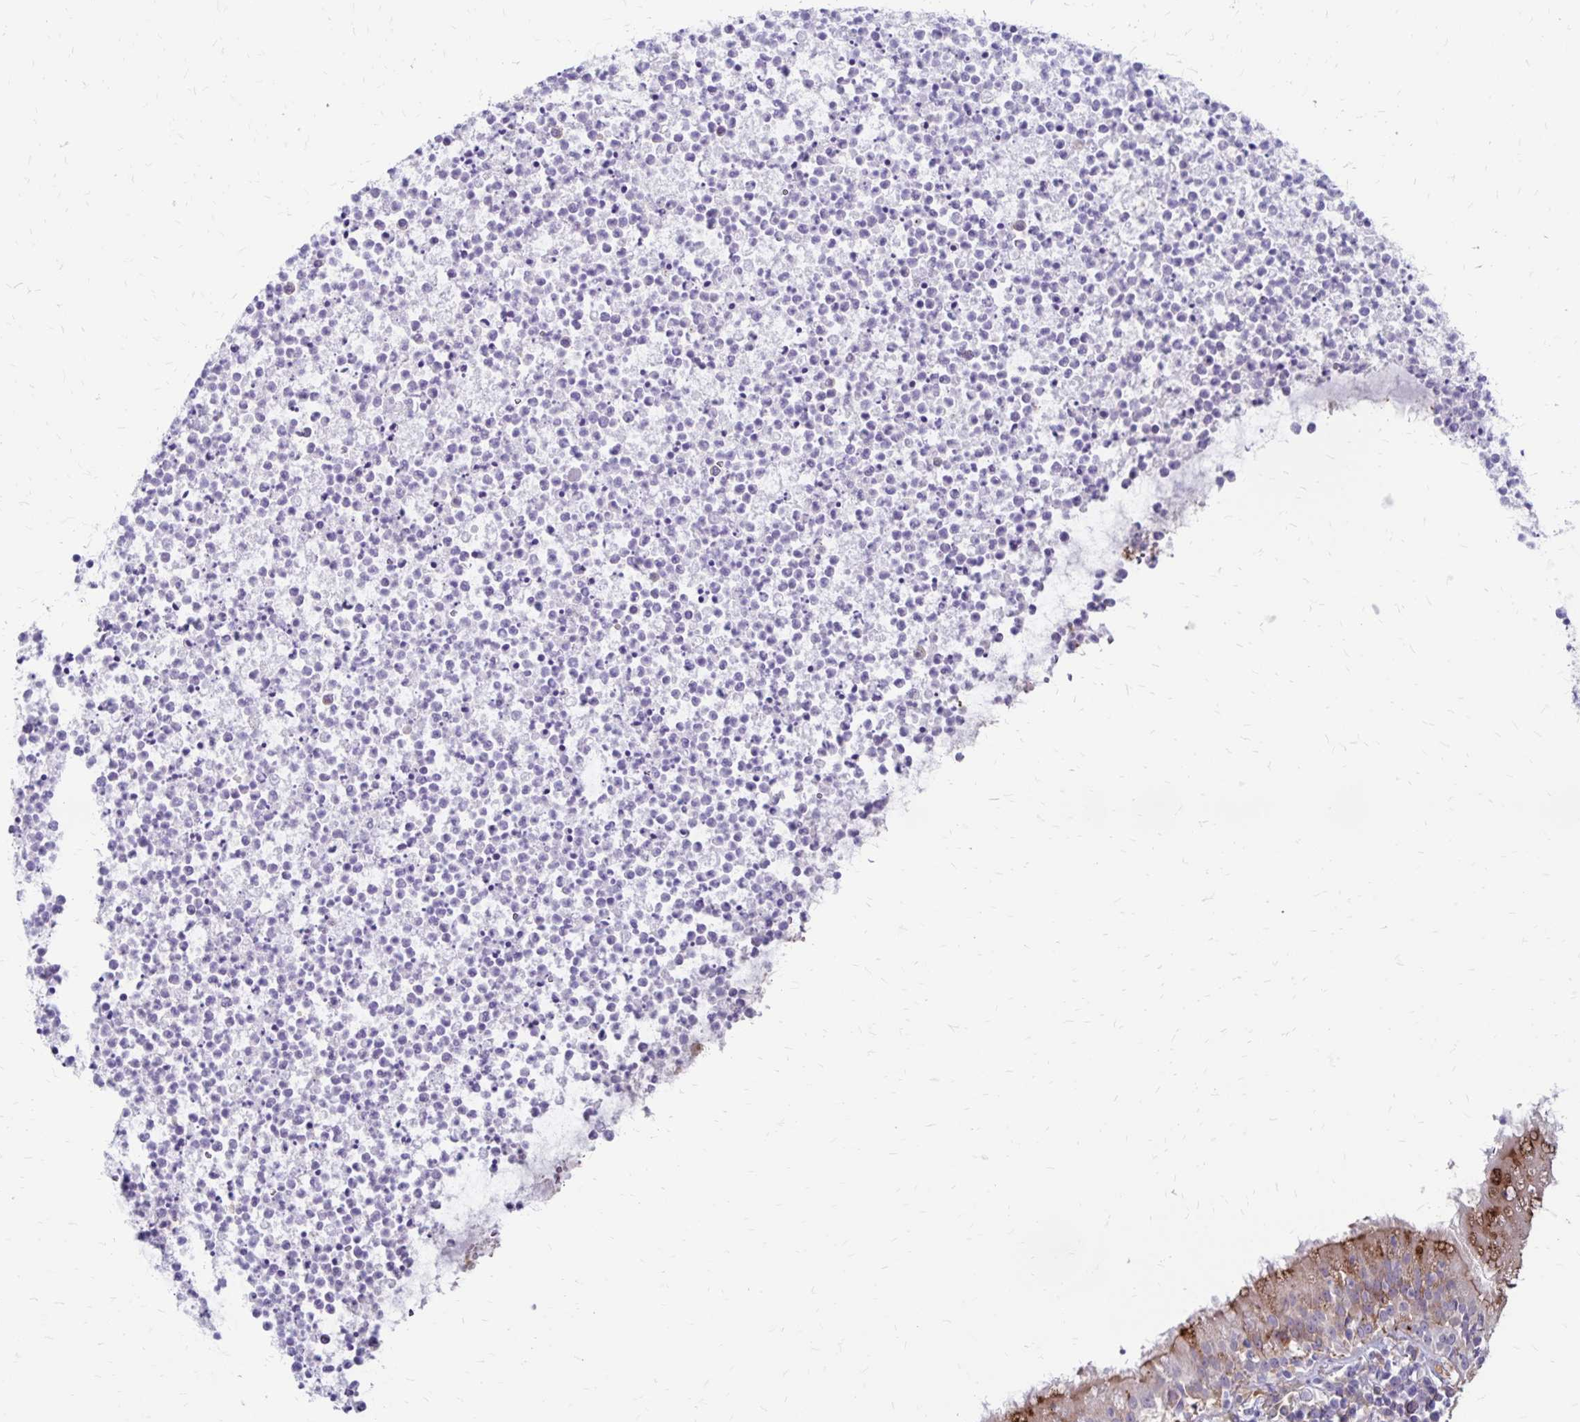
{"staining": {"intensity": "moderate", "quantity": "25%-75%", "location": "cytoplasmic/membranous"}, "tissue": "bronchus", "cell_type": "Respiratory epithelial cells", "image_type": "normal", "snomed": [{"axis": "morphology", "description": "Normal tissue, NOS"}, {"axis": "topography", "description": "Cartilage tissue"}, {"axis": "topography", "description": "Bronchus"}], "caption": "High-magnification brightfield microscopy of unremarkable bronchus stained with DAB (brown) and counterstained with hematoxylin (blue). respiratory epithelial cells exhibit moderate cytoplasmic/membranous positivity is seen in approximately25%-75% of cells.", "gene": "TNS3", "patient": {"sex": "male", "age": 56}}